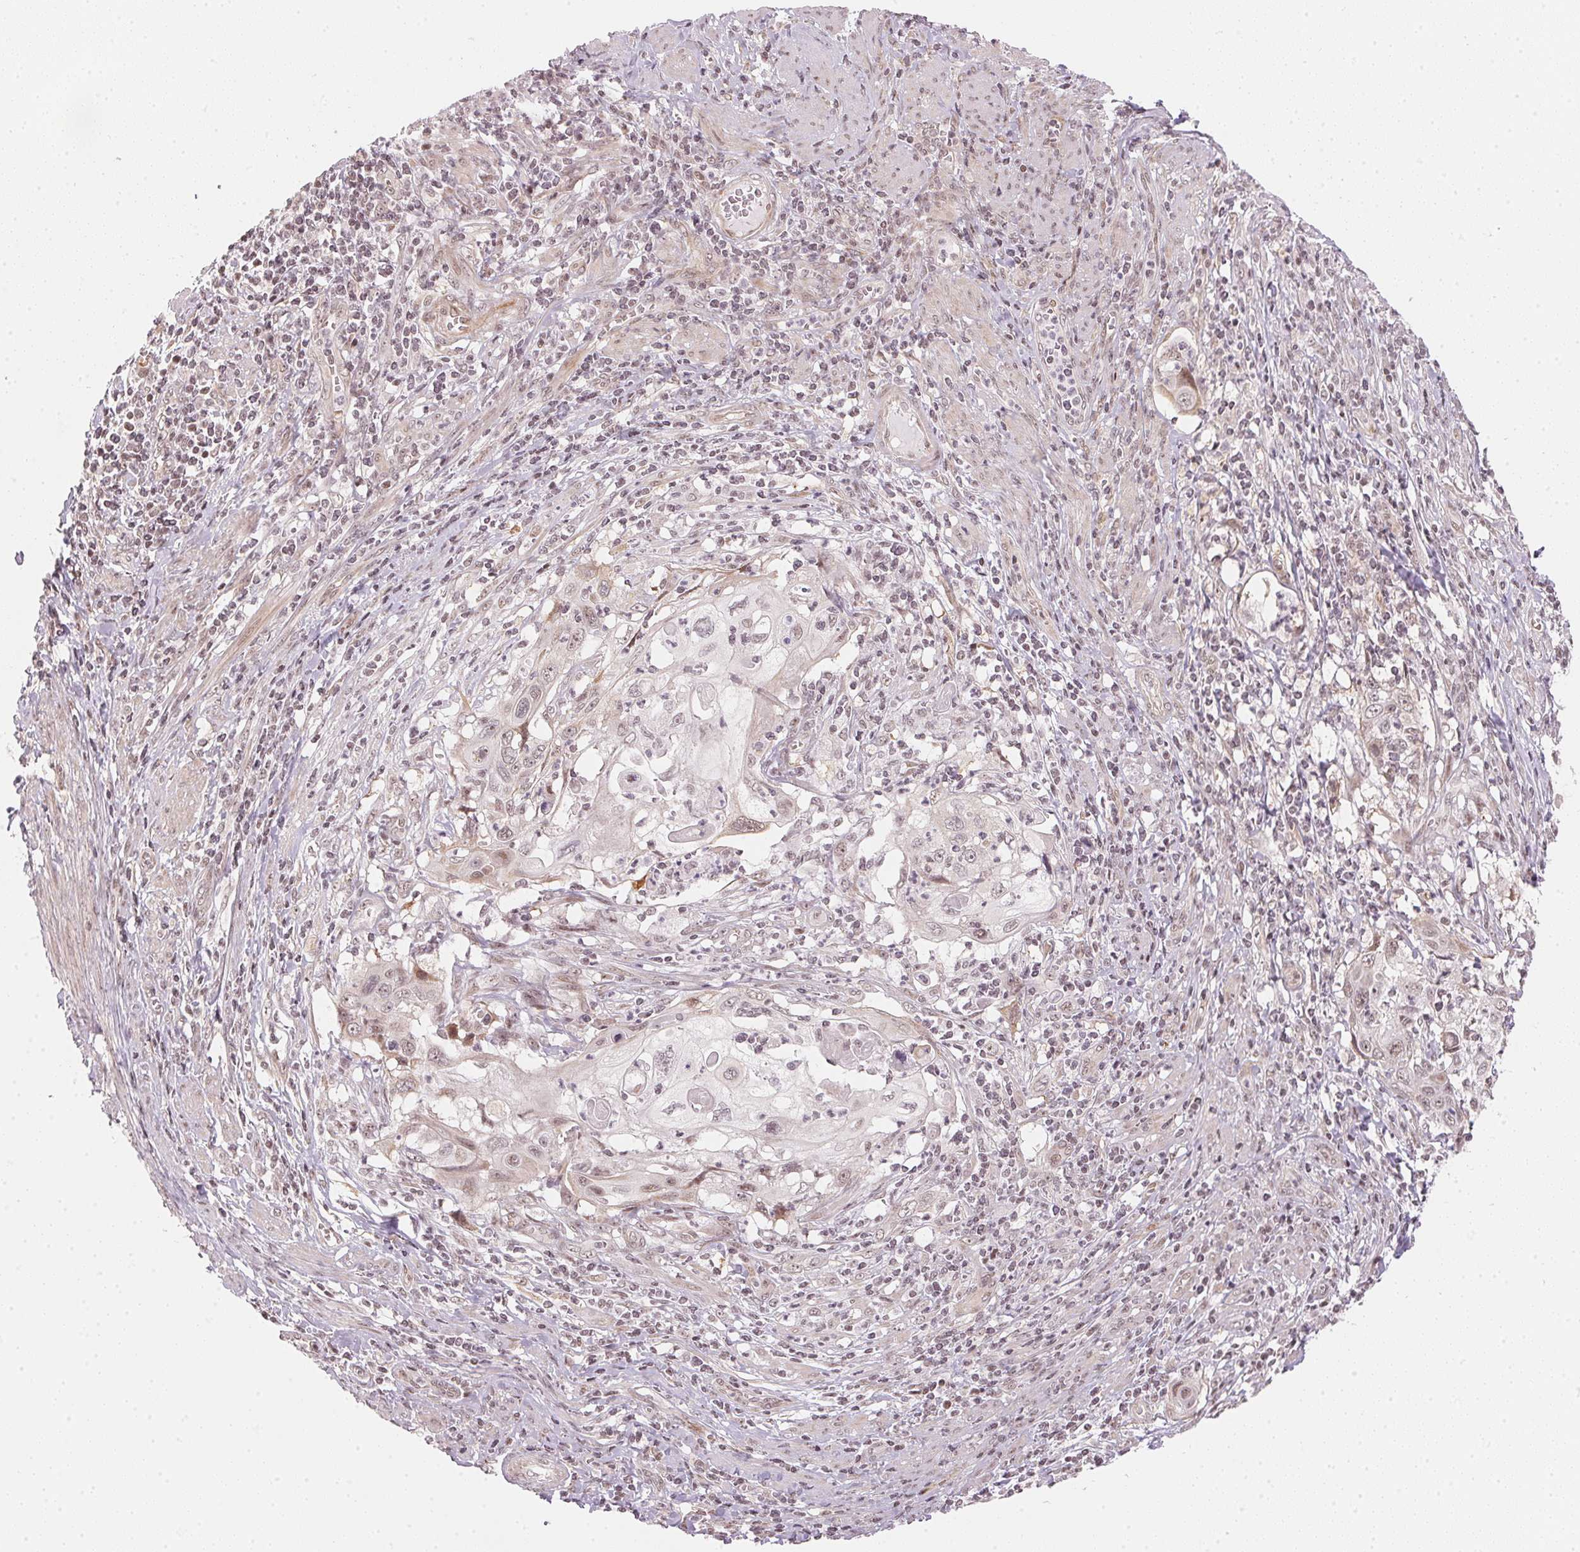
{"staining": {"intensity": "weak", "quantity": "25%-75%", "location": "nuclear"}, "tissue": "cervical cancer", "cell_type": "Tumor cells", "image_type": "cancer", "snomed": [{"axis": "morphology", "description": "Squamous cell carcinoma, NOS"}, {"axis": "topography", "description": "Cervix"}], "caption": "IHC of human cervical cancer (squamous cell carcinoma) reveals low levels of weak nuclear staining in about 25%-75% of tumor cells.", "gene": "KAT6A", "patient": {"sex": "female", "age": 70}}